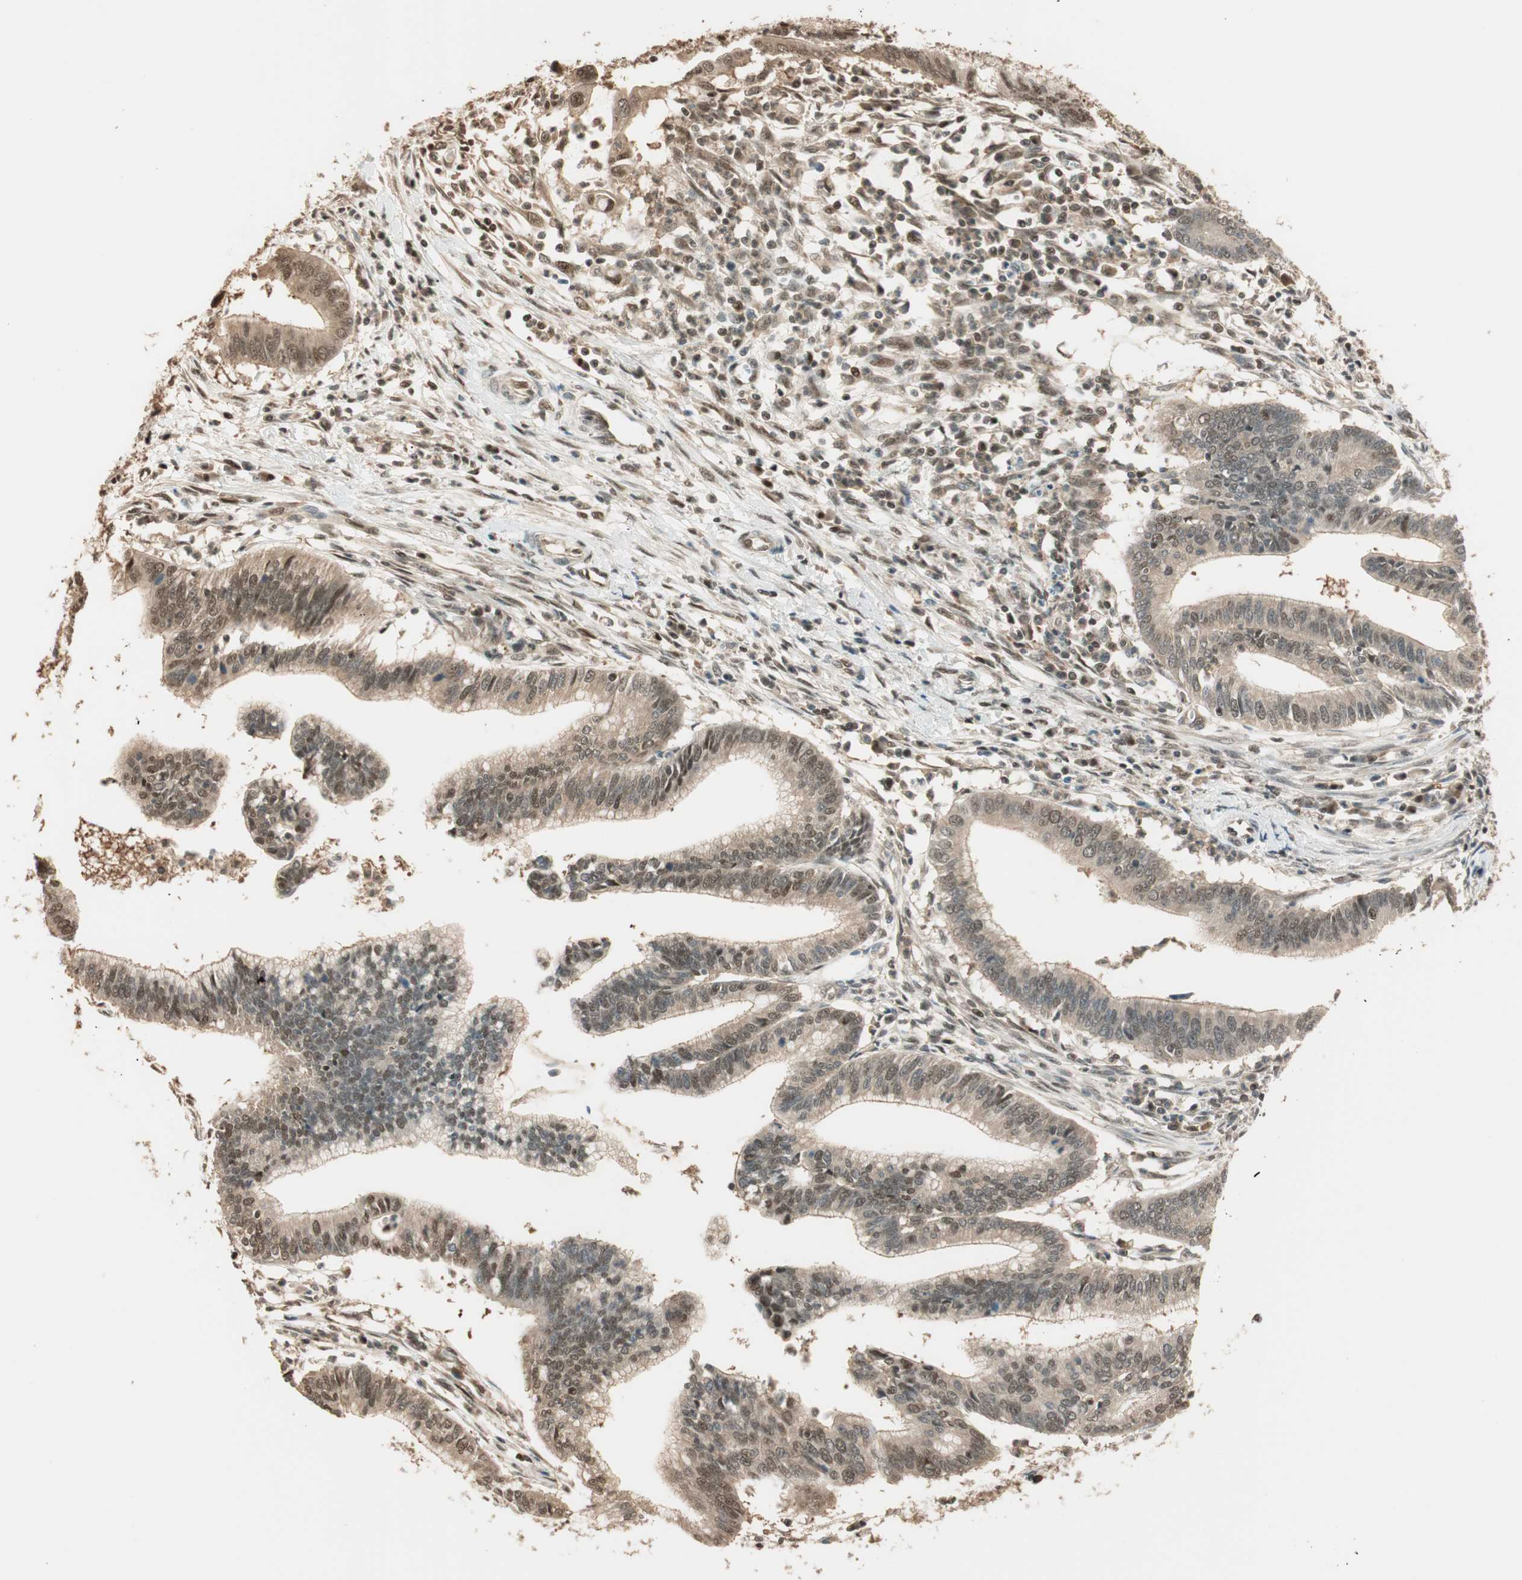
{"staining": {"intensity": "moderate", "quantity": ">75%", "location": "cytoplasmic/membranous,nuclear"}, "tissue": "cervical cancer", "cell_type": "Tumor cells", "image_type": "cancer", "snomed": [{"axis": "morphology", "description": "Adenocarcinoma, NOS"}, {"axis": "topography", "description": "Cervix"}], "caption": "This is an image of immunohistochemistry (IHC) staining of cervical adenocarcinoma, which shows moderate expression in the cytoplasmic/membranous and nuclear of tumor cells.", "gene": "ZNF443", "patient": {"sex": "female", "age": 36}}